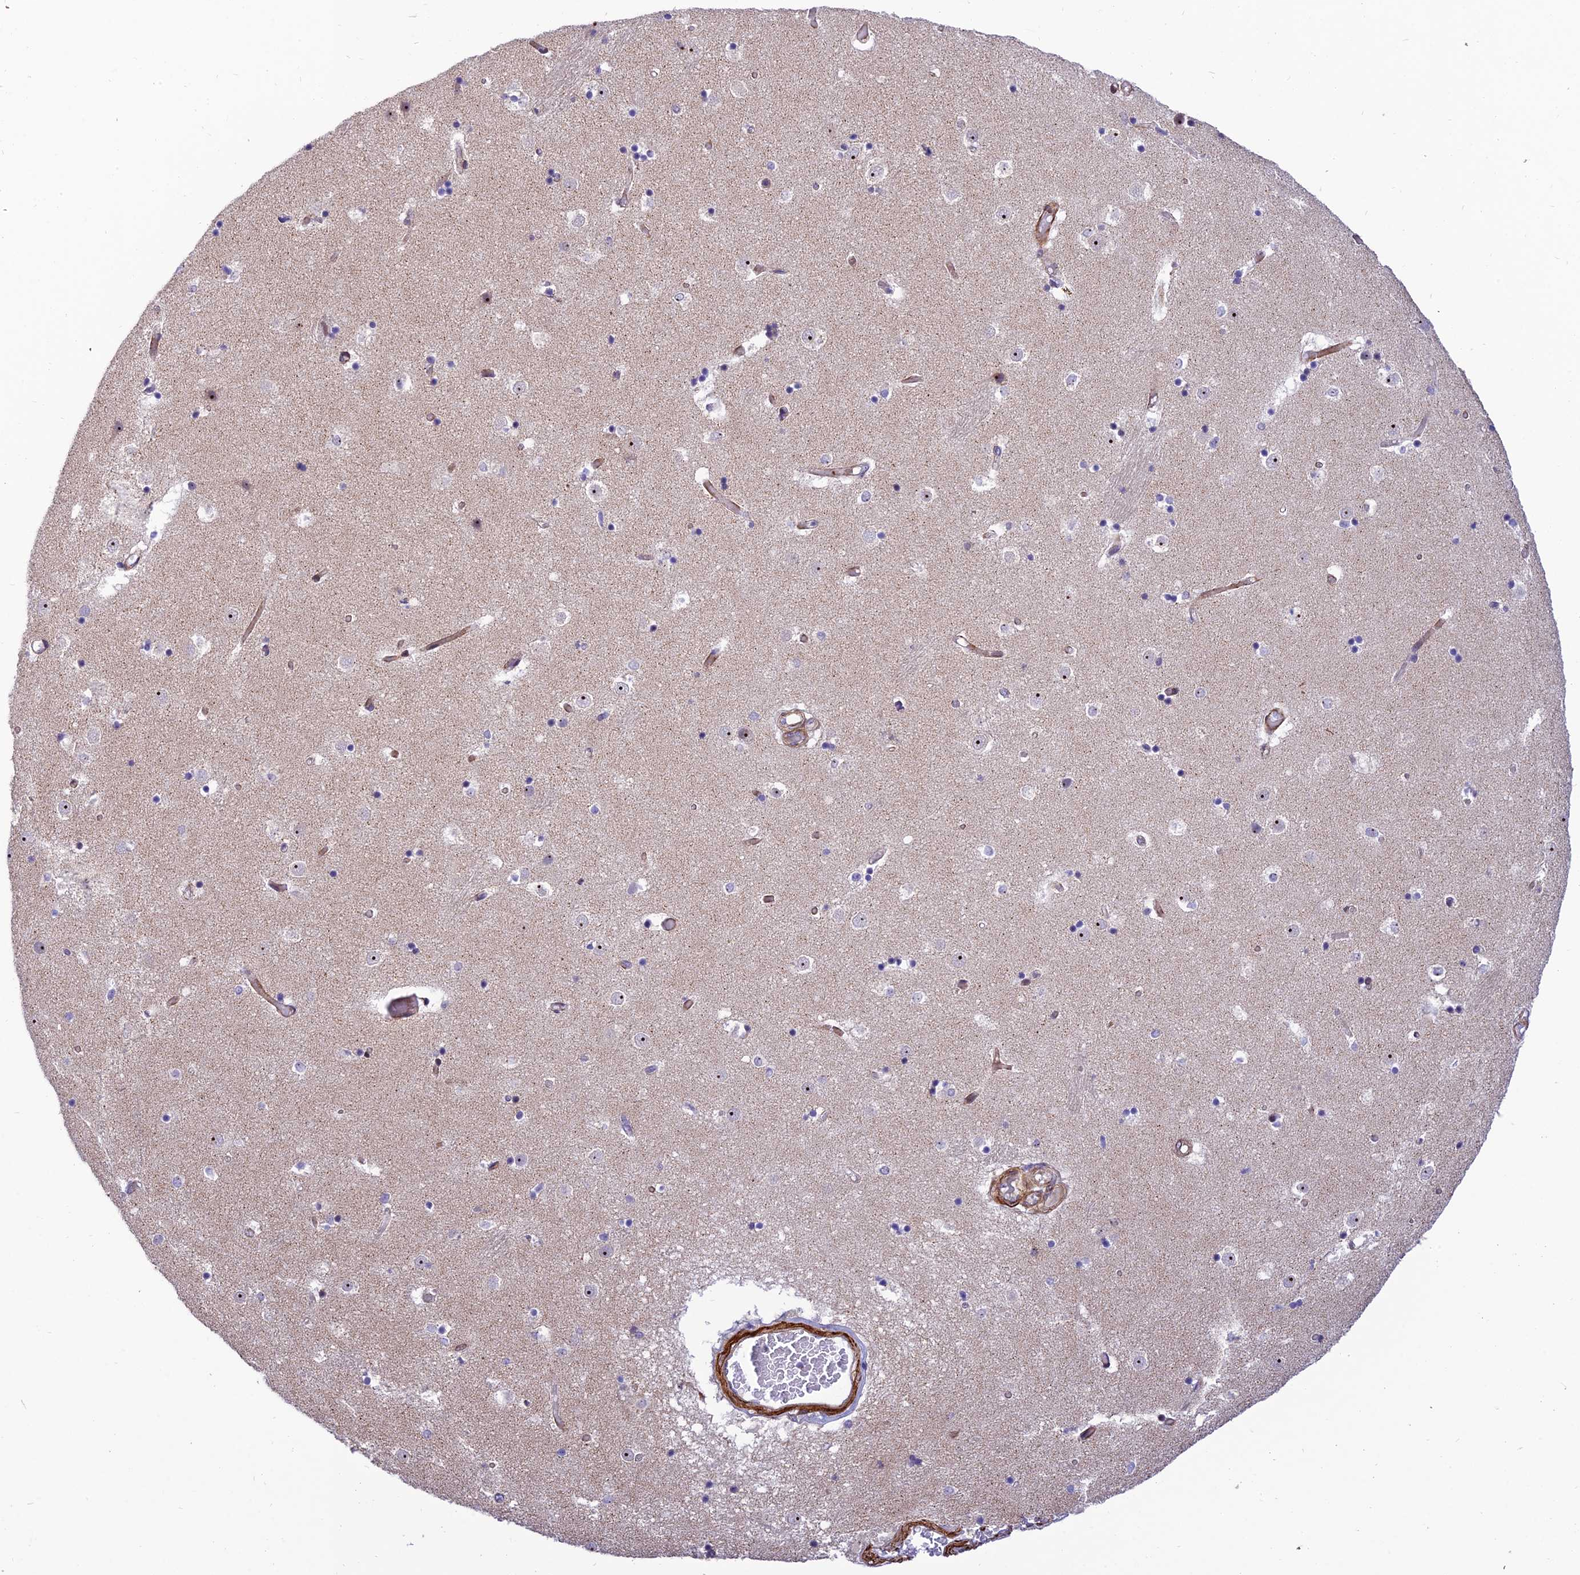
{"staining": {"intensity": "negative", "quantity": "none", "location": "none"}, "tissue": "caudate", "cell_type": "Glial cells", "image_type": "normal", "snomed": [{"axis": "morphology", "description": "Normal tissue, NOS"}, {"axis": "topography", "description": "Lateral ventricle wall"}], "caption": "IHC photomicrograph of unremarkable caudate stained for a protein (brown), which shows no expression in glial cells.", "gene": "KBTBD7", "patient": {"sex": "female", "age": 52}}